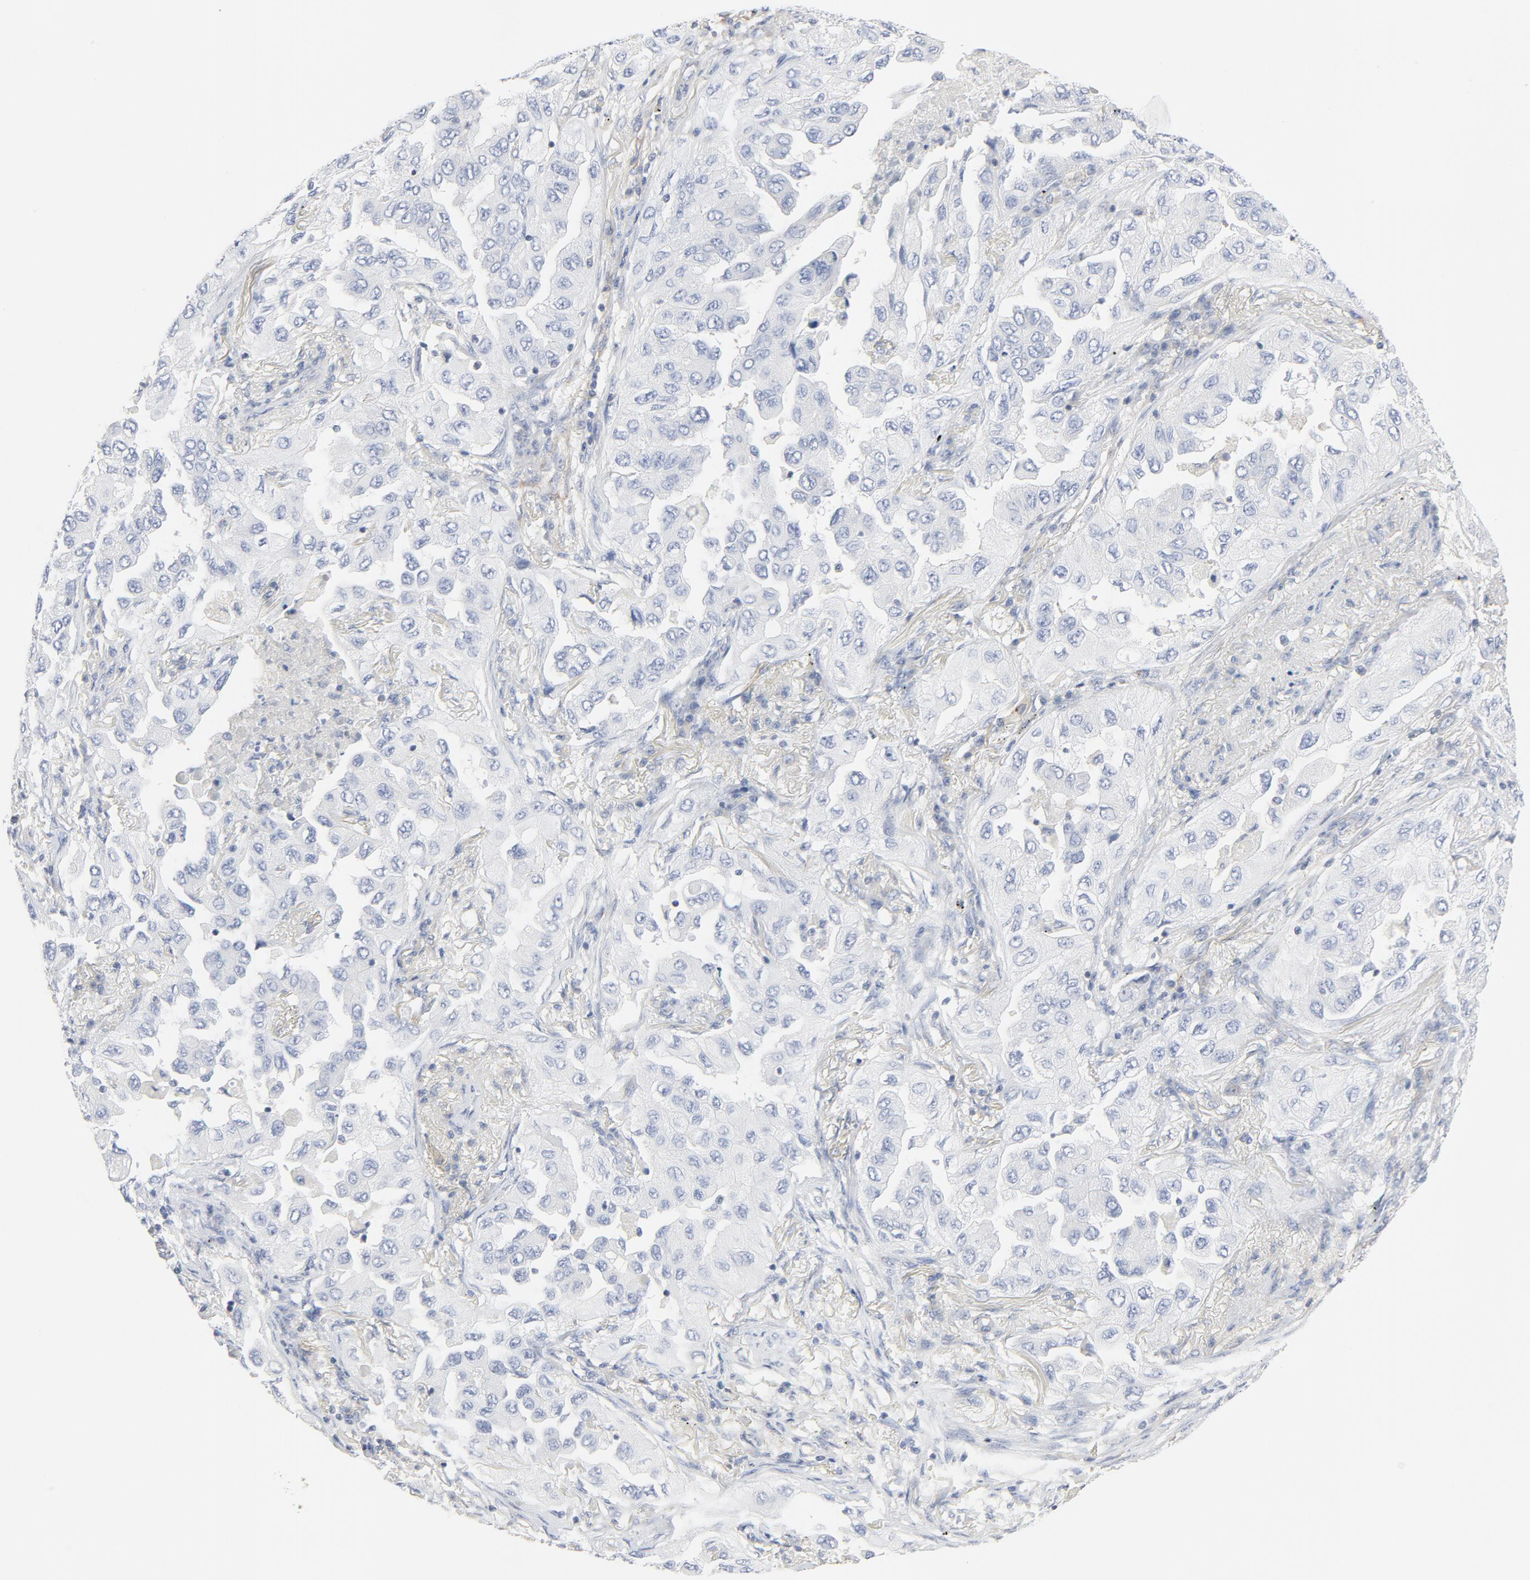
{"staining": {"intensity": "negative", "quantity": "none", "location": "none"}, "tissue": "lung cancer", "cell_type": "Tumor cells", "image_type": "cancer", "snomed": [{"axis": "morphology", "description": "Adenocarcinoma, NOS"}, {"axis": "topography", "description": "Lung"}], "caption": "IHC of lung cancer (adenocarcinoma) shows no positivity in tumor cells.", "gene": "RABEP1", "patient": {"sex": "female", "age": 65}}